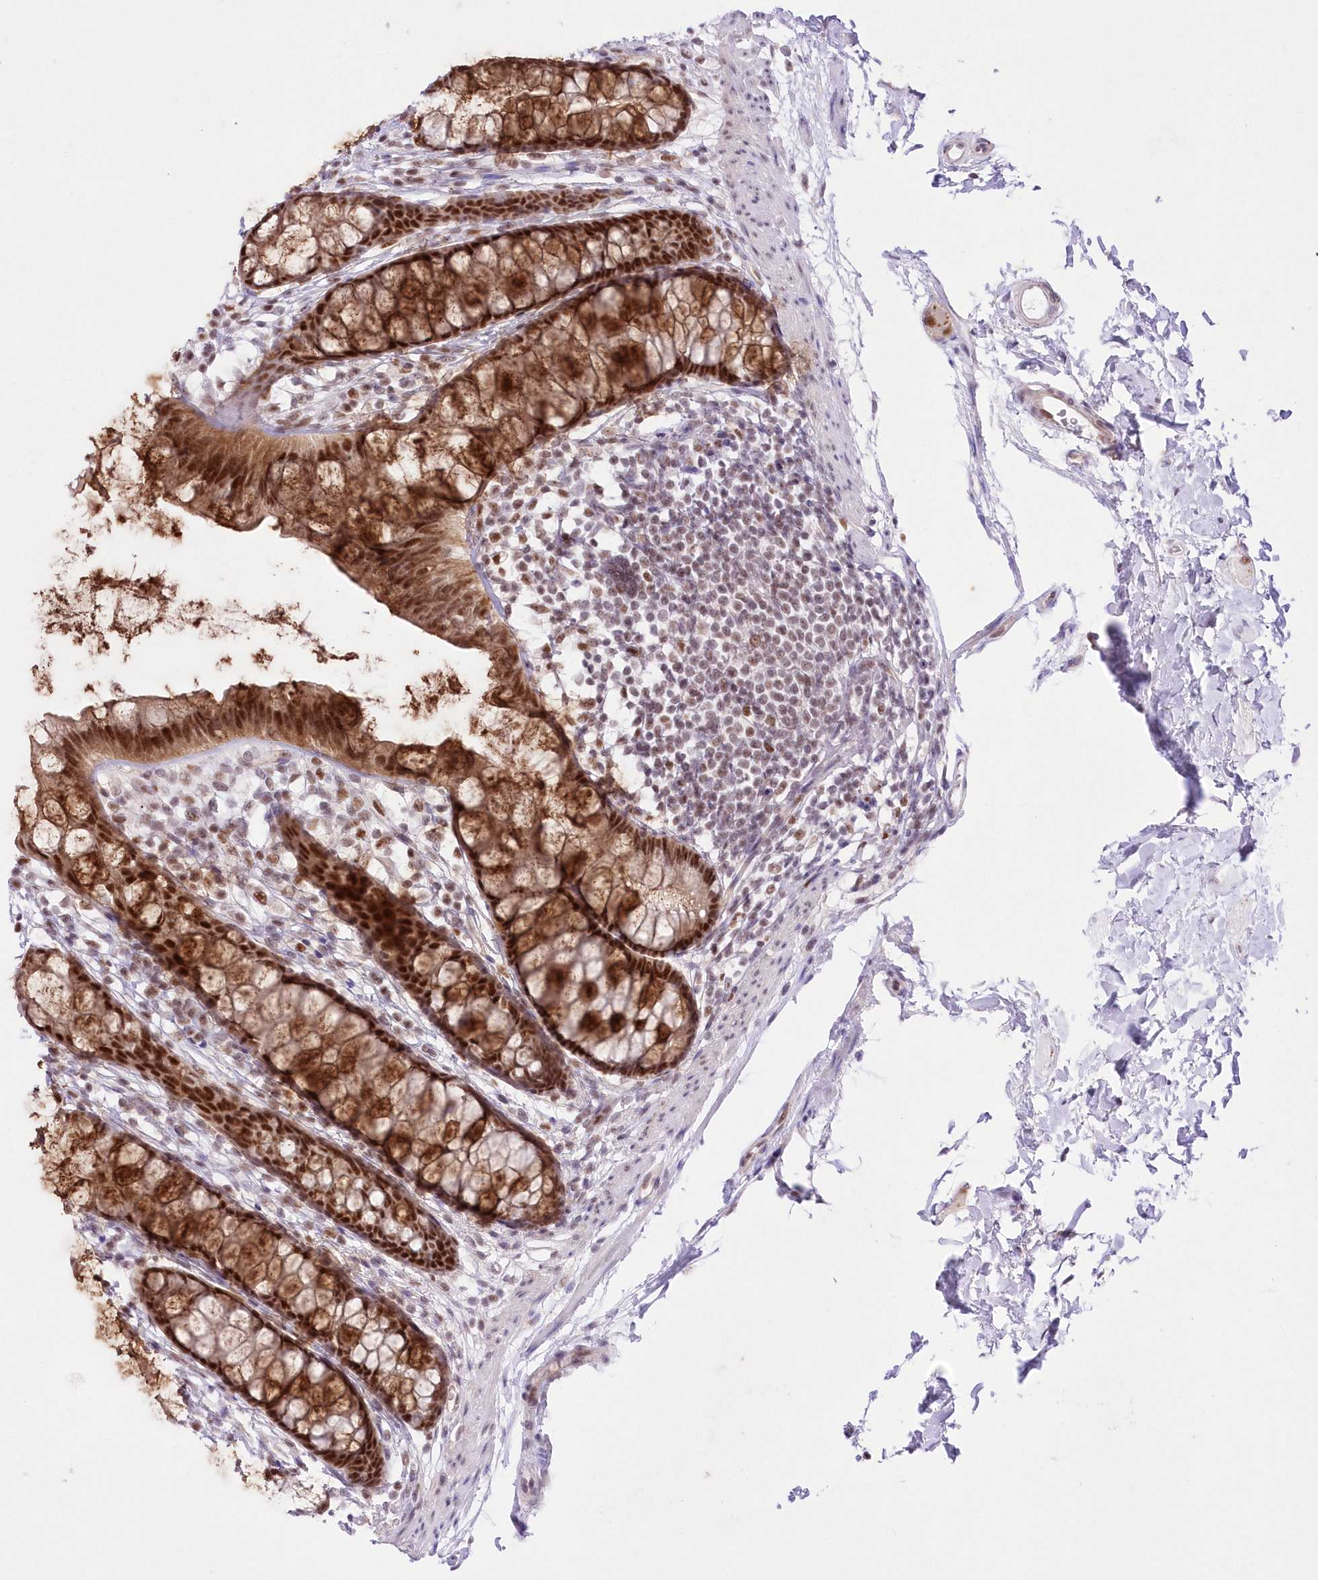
{"staining": {"intensity": "strong", "quantity": ">75%", "location": "cytoplasmic/membranous,nuclear"}, "tissue": "rectum", "cell_type": "Glandular cells", "image_type": "normal", "snomed": [{"axis": "morphology", "description": "Normal tissue, NOS"}, {"axis": "topography", "description": "Rectum"}], "caption": "About >75% of glandular cells in unremarkable rectum demonstrate strong cytoplasmic/membranous,nuclear protein positivity as visualized by brown immunohistochemical staining.", "gene": "NSUN2", "patient": {"sex": "female", "age": 65}}